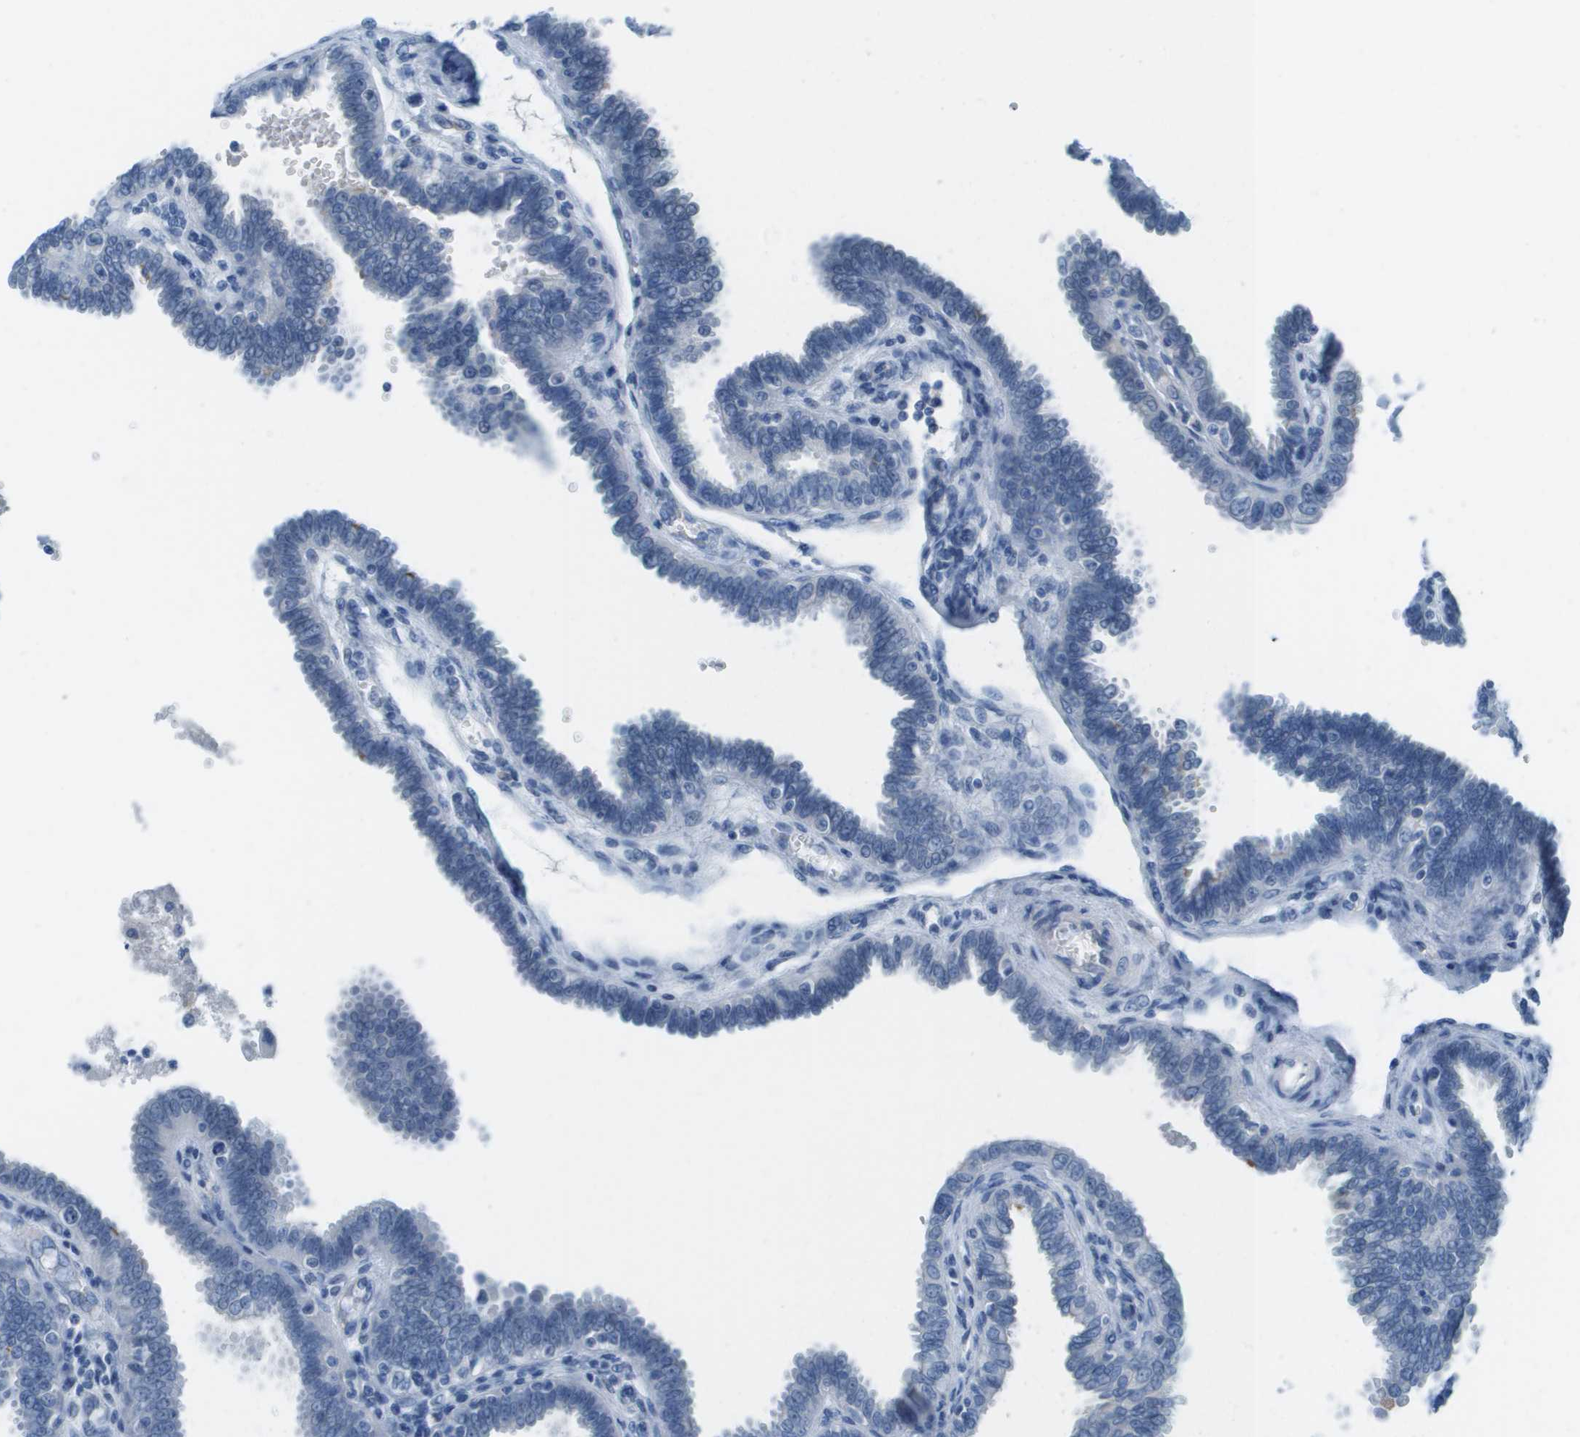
{"staining": {"intensity": "negative", "quantity": "none", "location": "none"}, "tissue": "fallopian tube", "cell_type": "Glandular cells", "image_type": "normal", "snomed": [{"axis": "morphology", "description": "Normal tissue, NOS"}, {"axis": "topography", "description": "Fallopian tube"}], "caption": "DAB (3,3'-diaminobenzidine) immunohistochemical staining of benign human fallopian tube exhibits no significant positivity in glandular cells.", "gene": "CDHR2", "patient": {"sex": "female", "age": 32}}